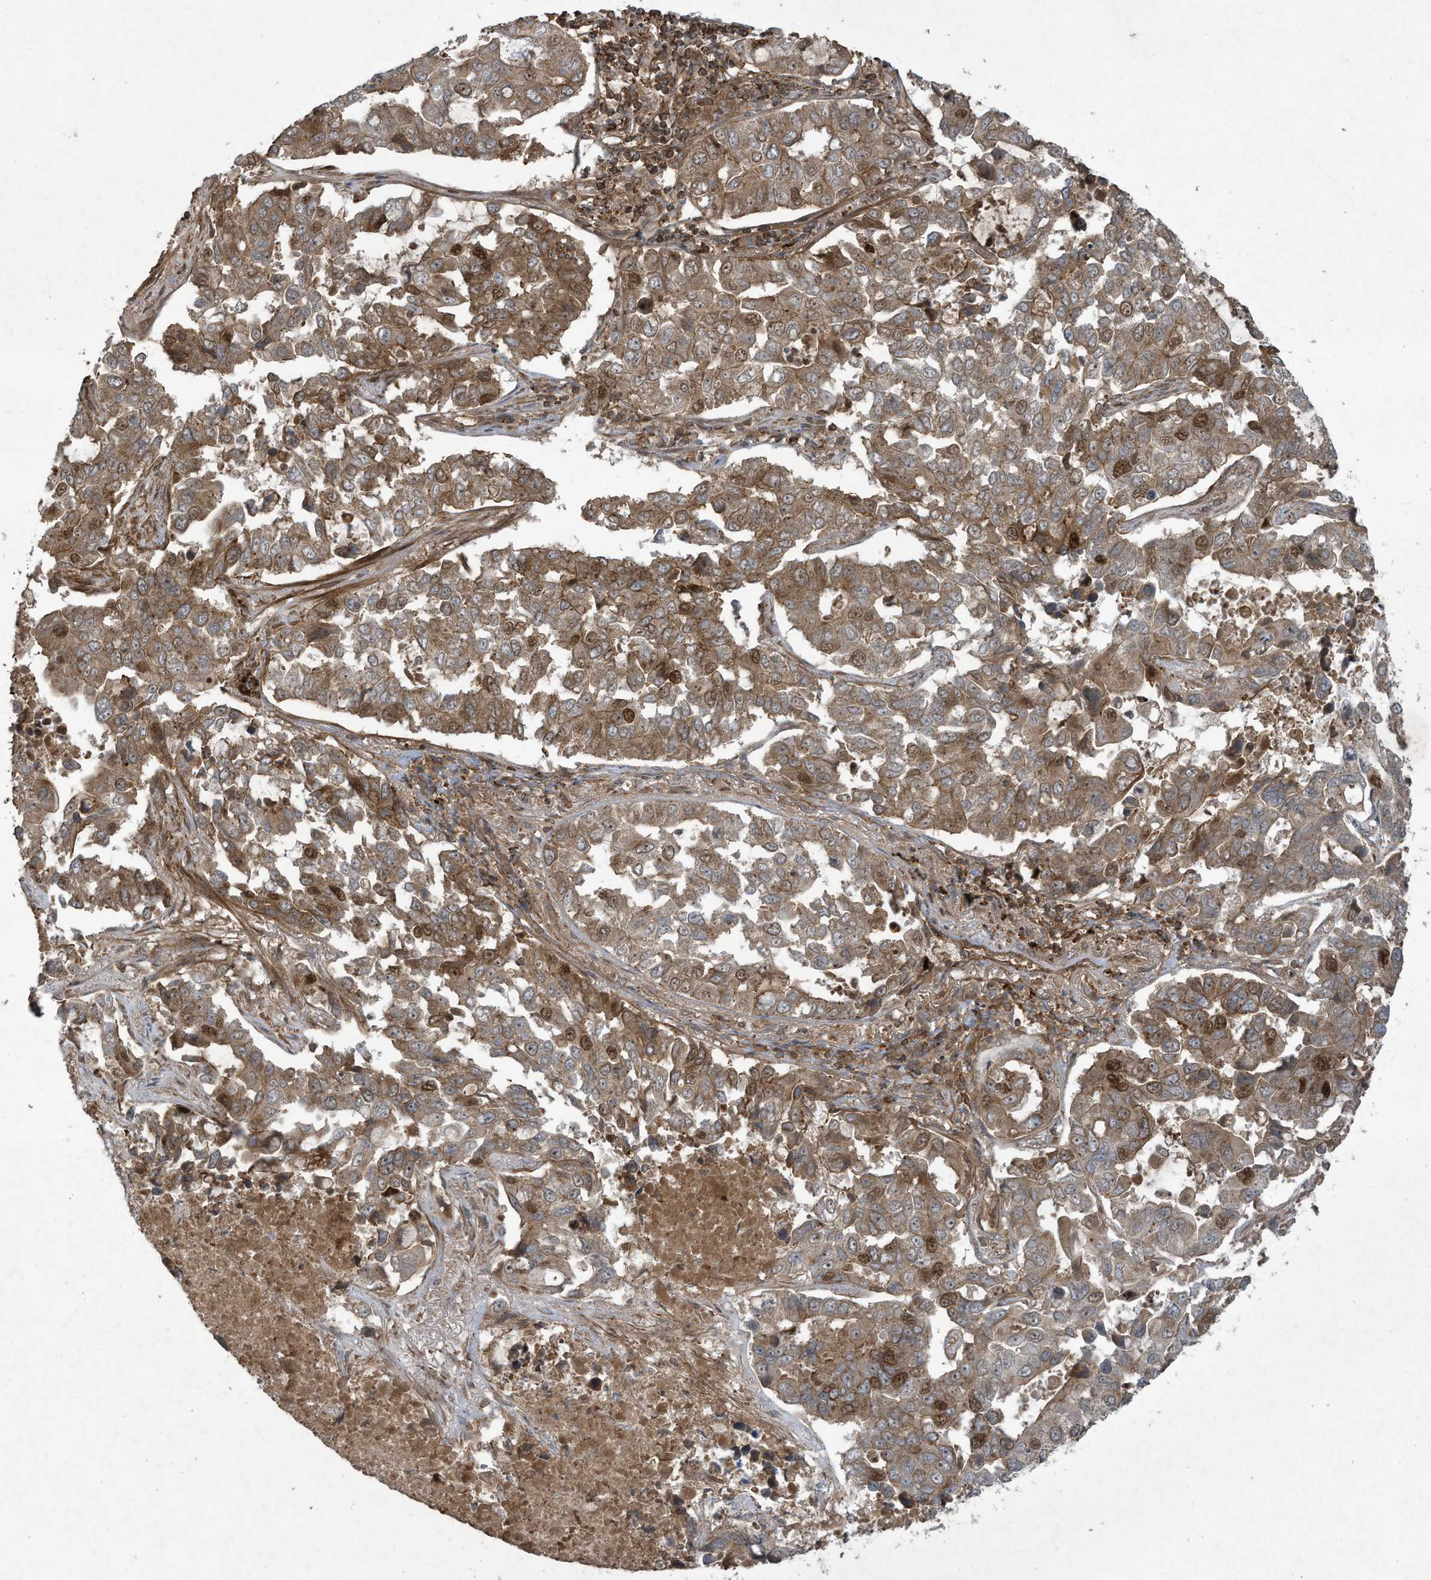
{"staining": {"intensity": "moderate", "quantity": ">75%", "location": "cytoplasmic/membranous,nuclear"}, "tissue": "lung cancer", "cell_type": "Tumor cells", "image_type": "cancer", "snomed": [{"axis": "morphology", "description": "Adenocarcinoma, NOS"}, {"axis": "topography", "description": "Lung"}], "caption": "Immunohistochemistry (IHC) of lung cancer exhibits medium levels of moderate cytoplasmic/membranous and nuclear positivity in approximately >75% of tumor cells. (Brightfield microscopy of DAB IHC at high magnification).", "gene": "DDIT4", "patient": {"sex": "male", "age": 64}}